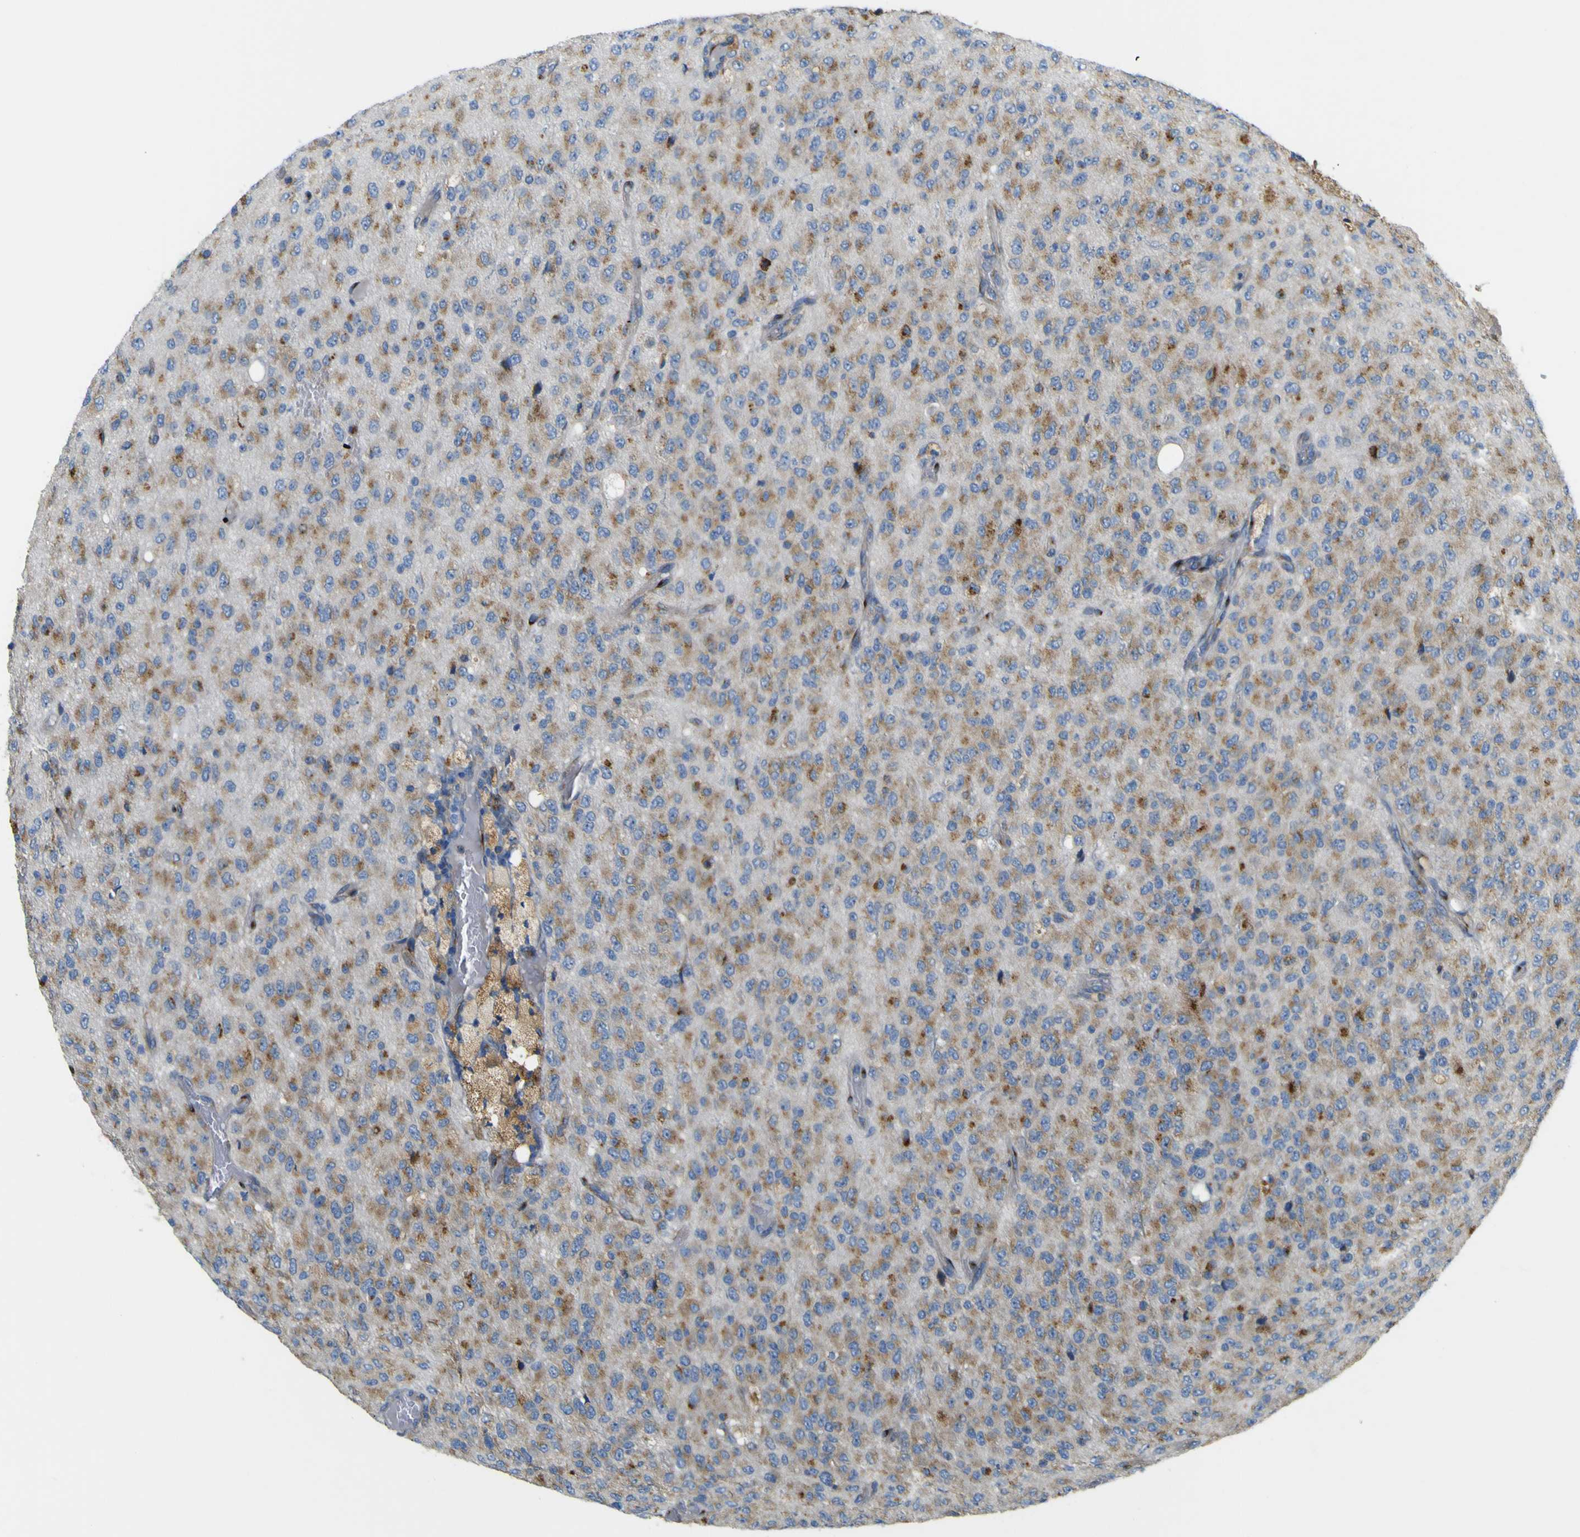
{"staining": {"intensity": "moderate", "quantity": ">75%", "location": "cytoplasmic/membranous"}, "tissue": "glioma", "cell_type": "Tumor cells", "image_type": "cancer", "snomed": [{"axis": "morphology", "description": "Glioma, malignant, High grade"}, {"axis": "topography", "description": "pancreas cauda"}], "caption": "The image shows immunohistochemical staining of high-grade glioma (malignant). There is moderate cytoplasmic/membranous positivity is identified in approximately >75% of tumor cells.", "gene": "IGF2R", "patient": {"sex": "male", "age": 60}}